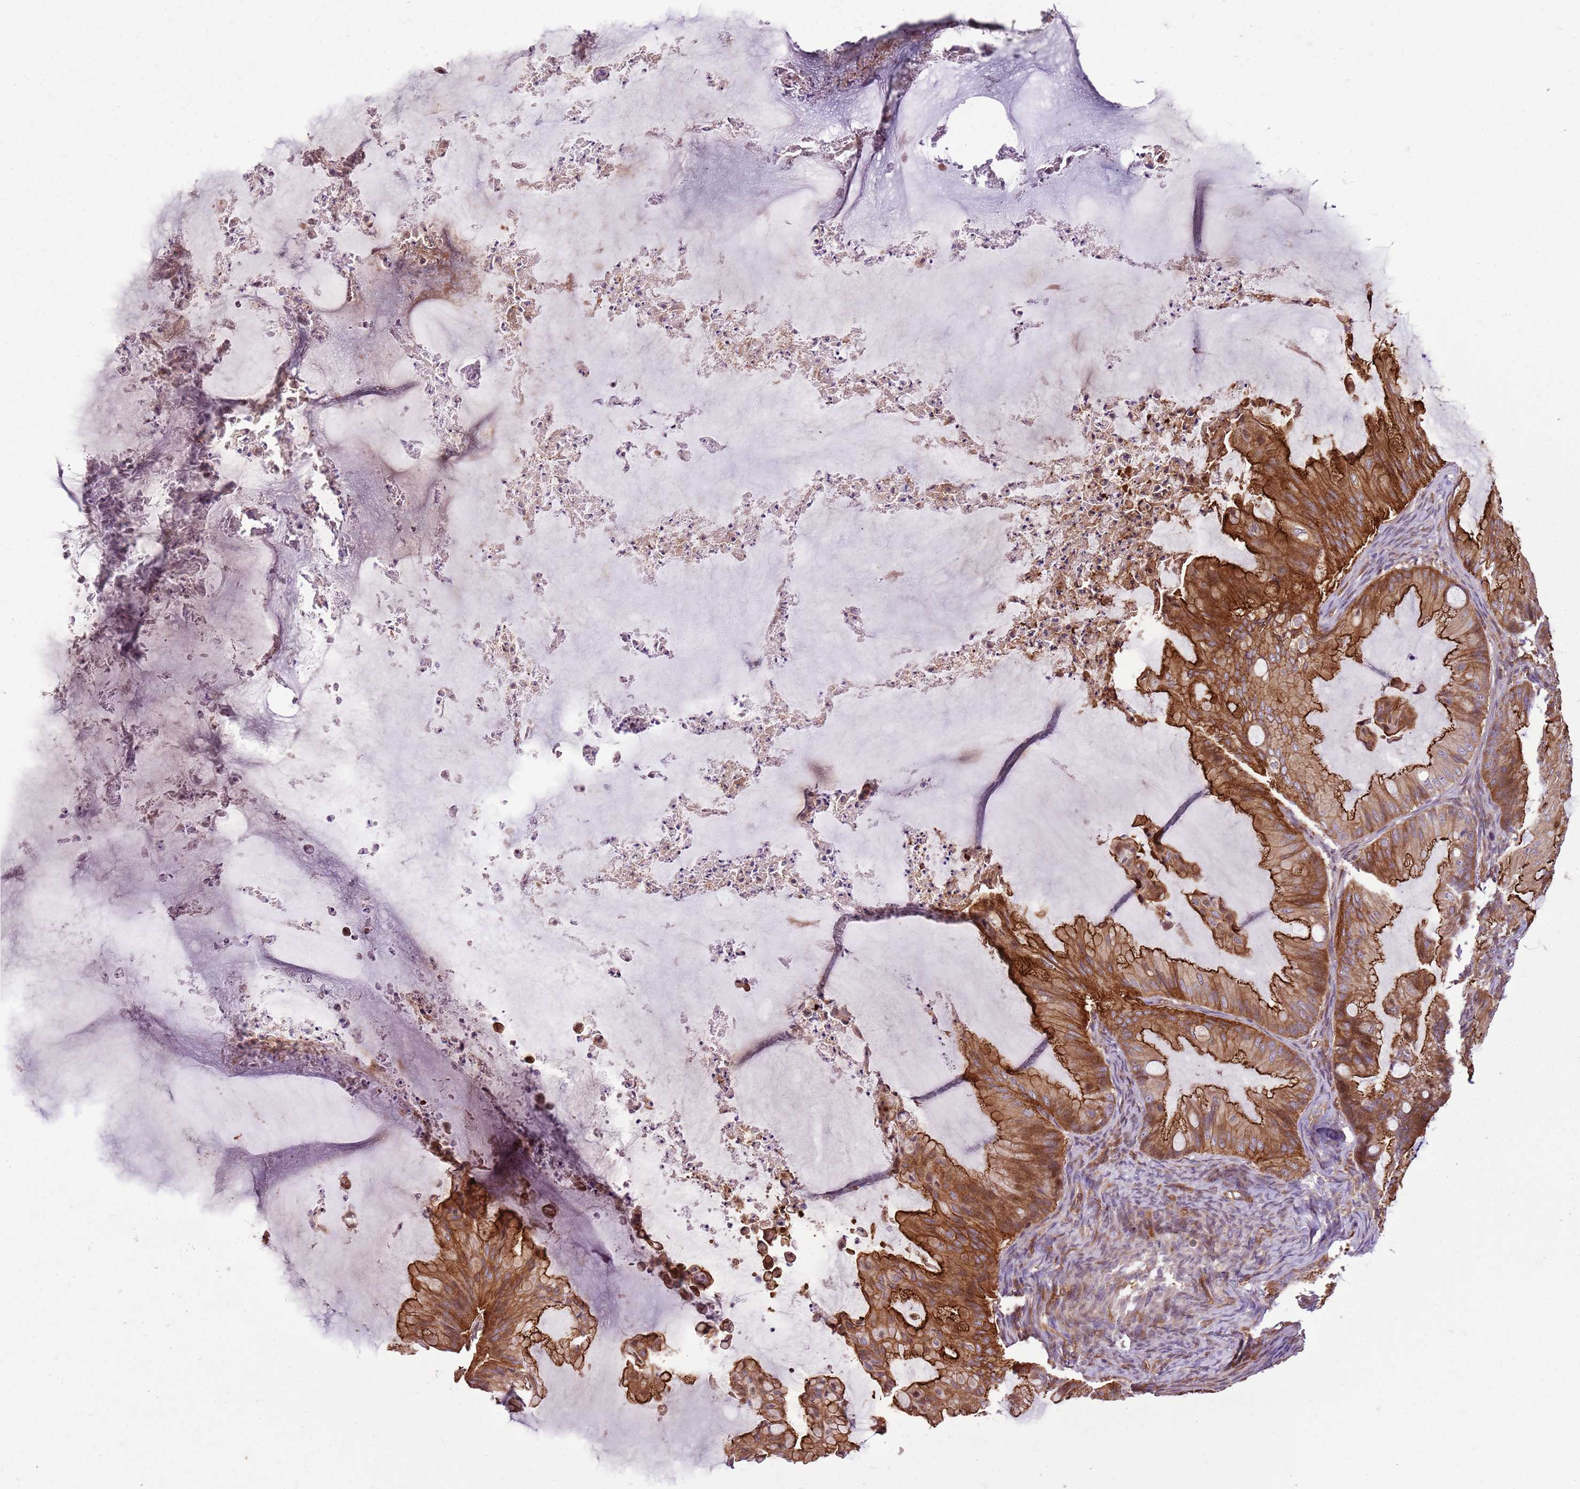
{"staining": {"intensity": "strong", "quantity": "25%-75%", "location": "cytoplasmic/membranous"}, "tissue": "ovarian cancer", "cell_type": "Tumor cells", "image_type": "cancer", "snomed": [{"axis": "morphology", "description": "Cystadenocarcinoma, mucinous, NOS"}, {"axis": "topography", "description": "Ovary"}], "caption": "Immunohistochemical staining of human ovarian cancer exhibits high levels of strong cytoplasmic/membranous positivity in approximately 25%-75% of tumor cells.", "gene": "ZNF827", "patient": {"sex": "female", "age": 71}}